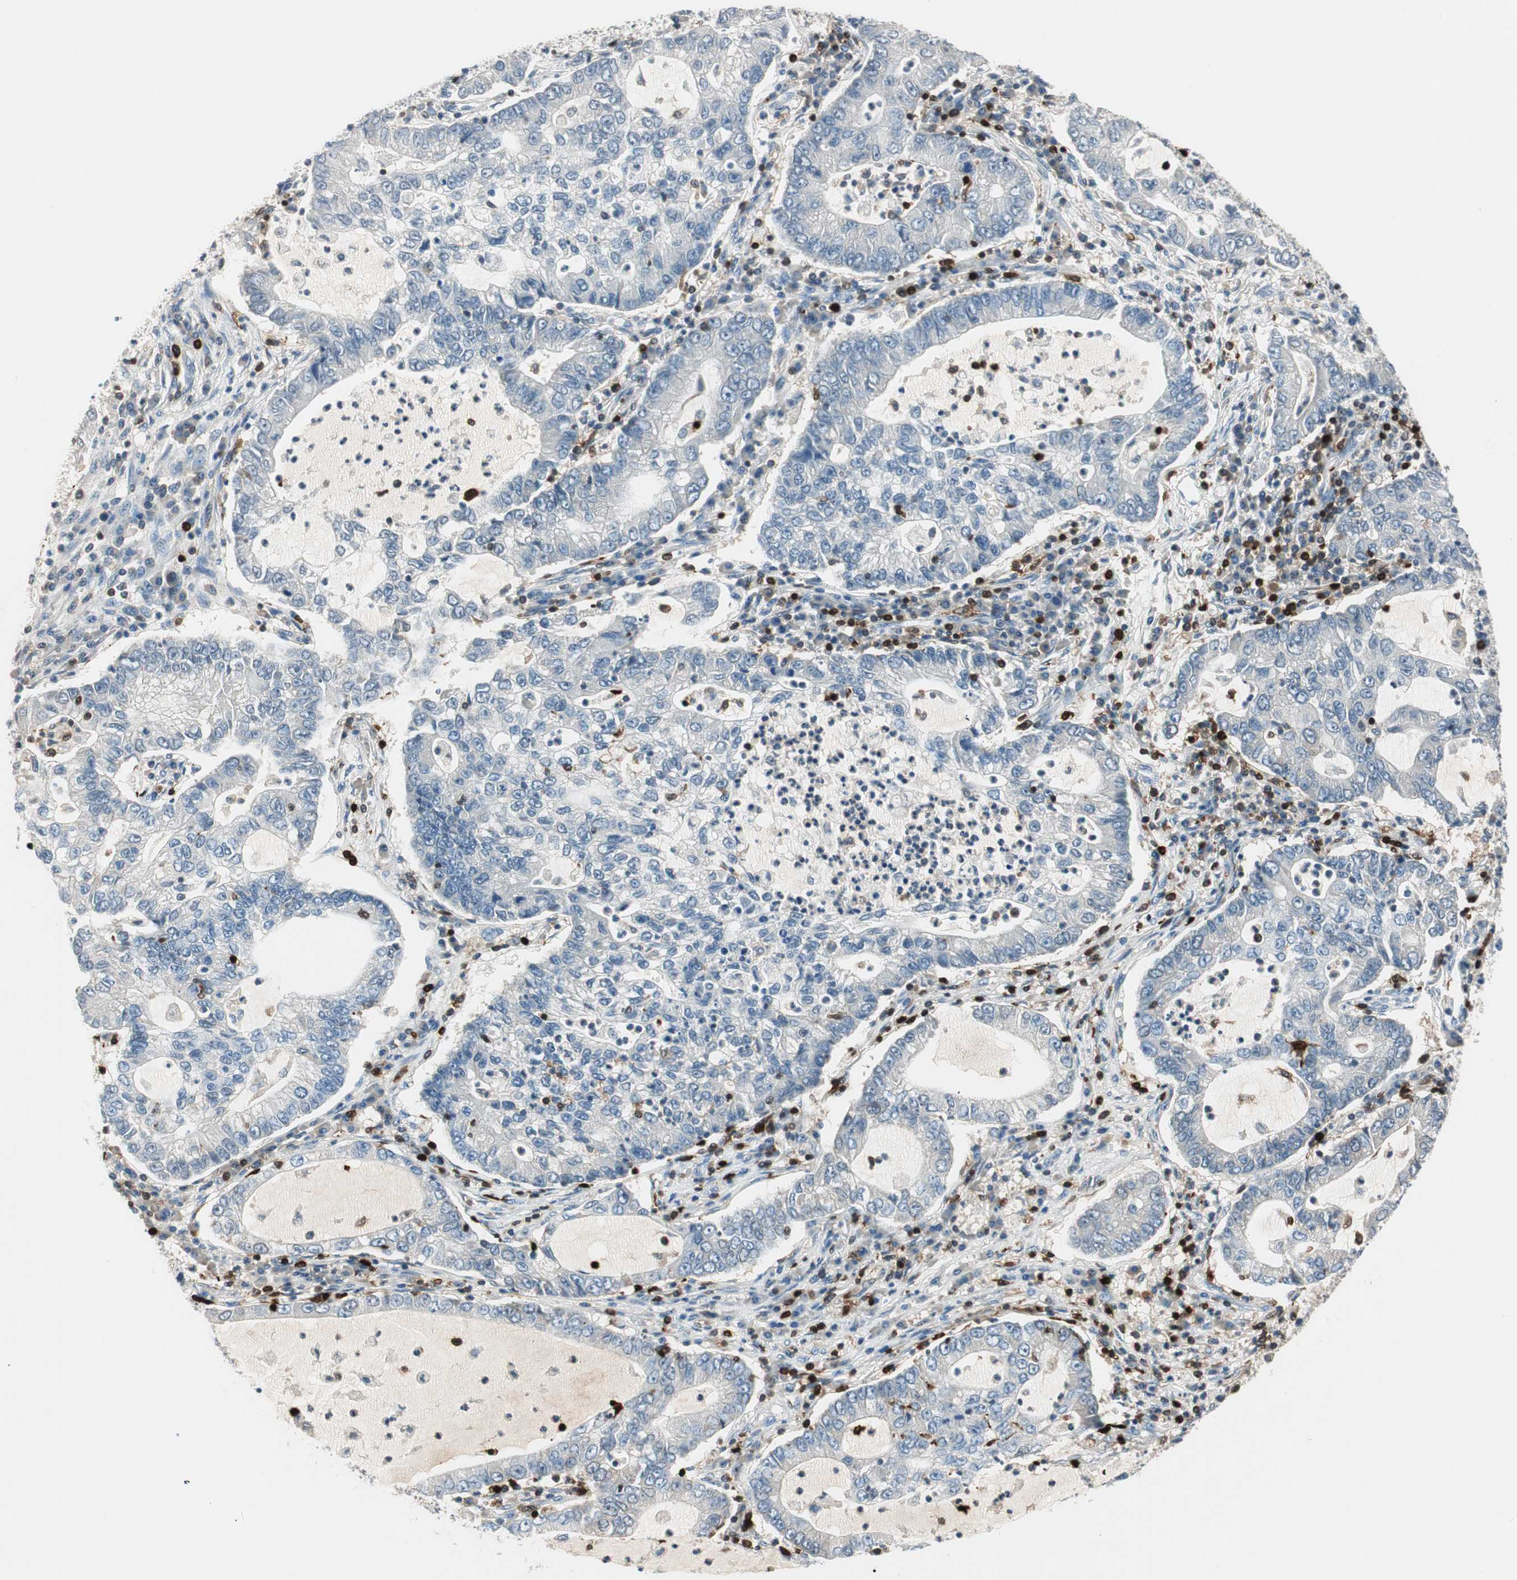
{"staining": {"intensity": "negative", "quantity": "none", "location": "none"}, "tissue": "lung cancer", "cell_type": "Tumor cells", "image_type": "cancer", "snomed": [{"axis": "morphology", "description": "Adenocarcinoma, NOS"}, {"axis": "topography", "description": "Lung"}], "caption": "Tumor cells are negative for brown protein staining in lung cancer (adenocarcinoma). (Stains: DAB (3,3'-diaminobenzidine) immunohistochemistry with hematoxylin counter stain, Microscopy: brightfield microscopy at high magnification).", "gene": "COTL1", "patient": {"sex": "female", "age": 51}}